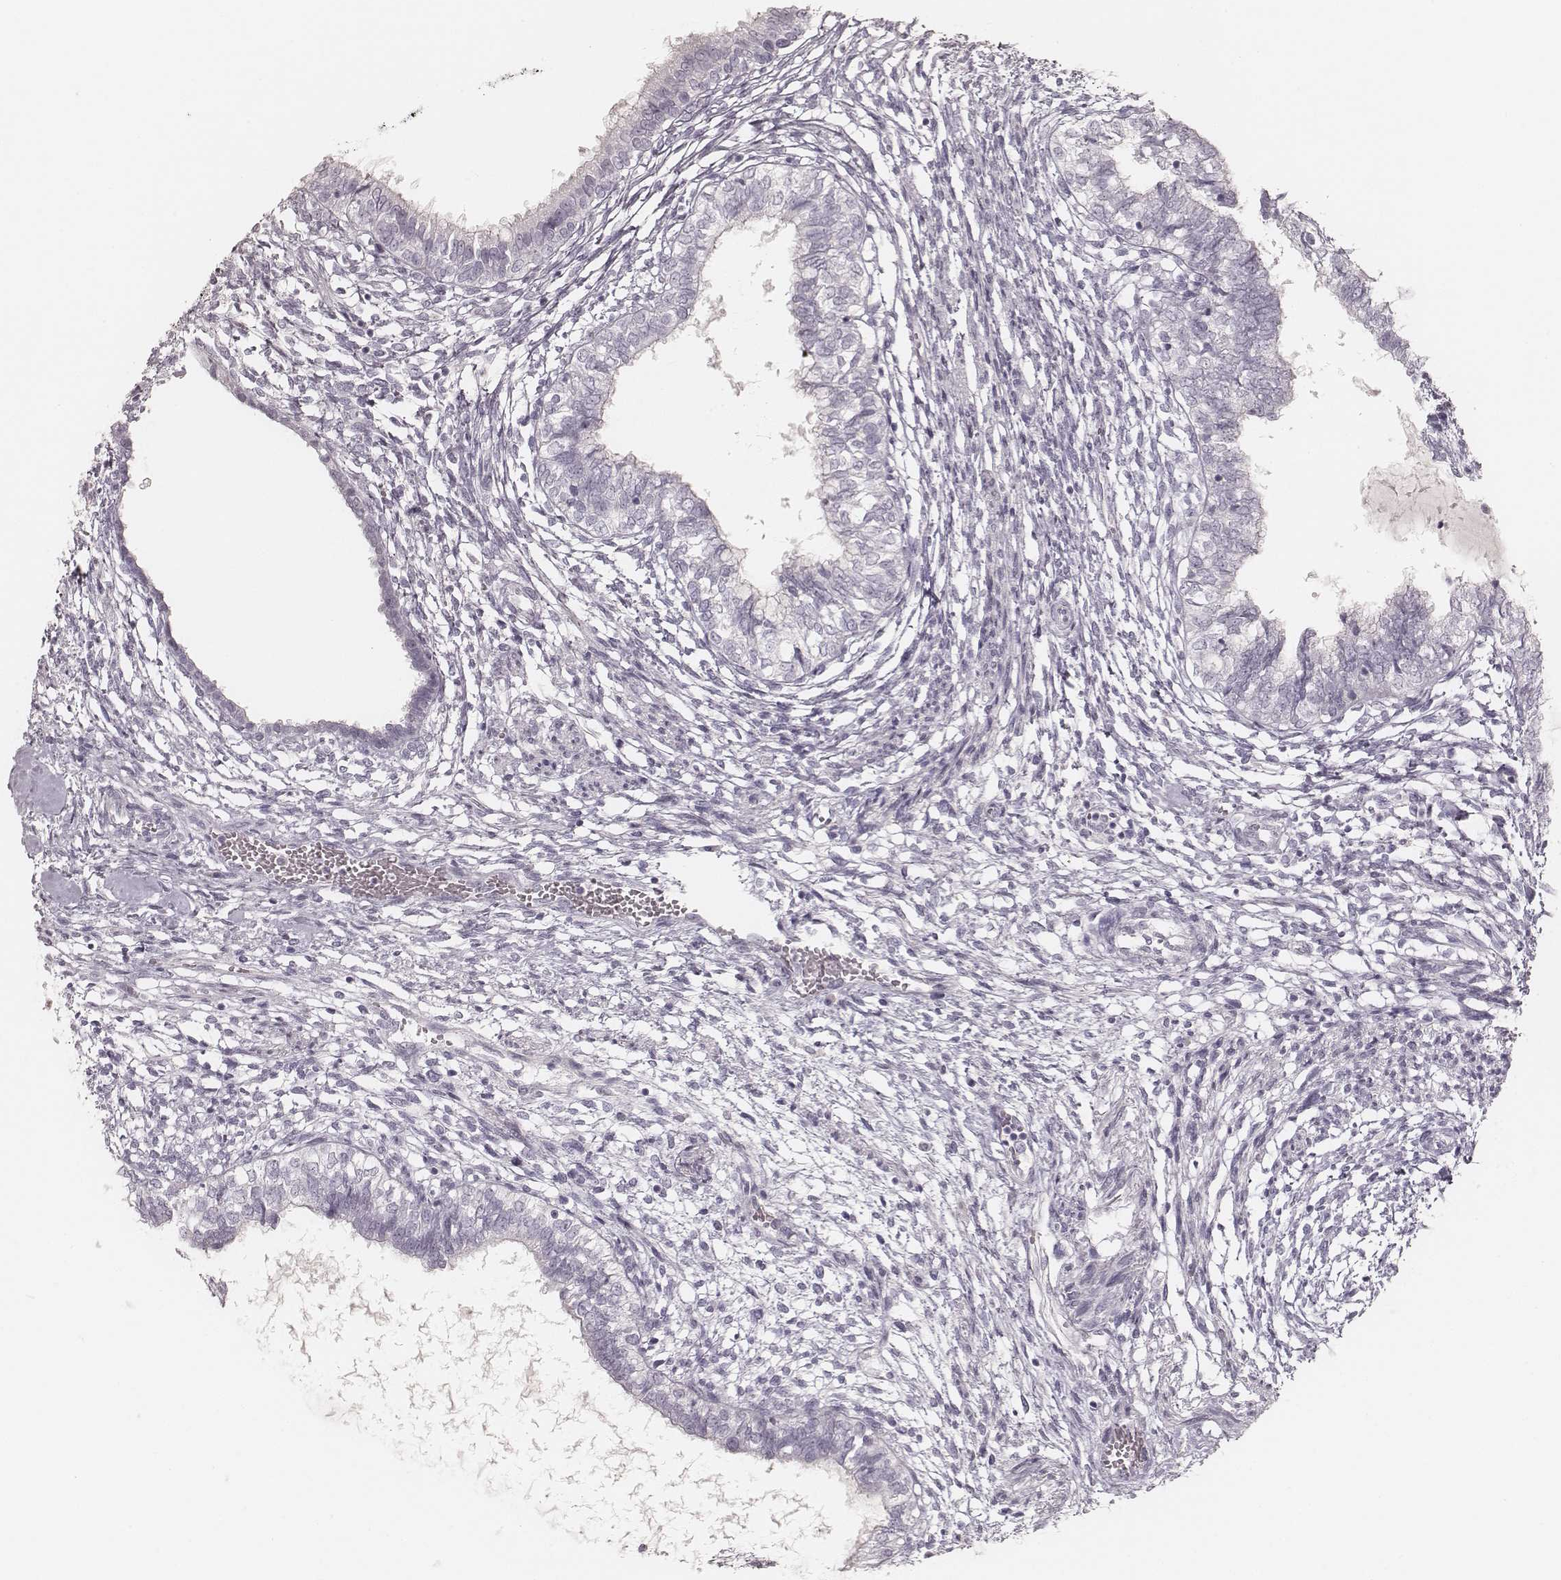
{"staining": {"intensity": "negative", "quantity": "none", "location": "none"}, "tissue": "testis cancer", "cell_type": "Tumor cells", "image_type": "cancer", "snomed": [{"axis": "morphology", "description": "Carcinoma, Embryonal, NOS"}, {"axis": "topography", "description": "Testis"}], "caption": "High power microscopy image of an IHC histopathology image of embryonal carcinoma (testis), revealing no significant expression in tumor cells.", "gene": "KRT26", "patient": {"sex": "male", "age": 37}}